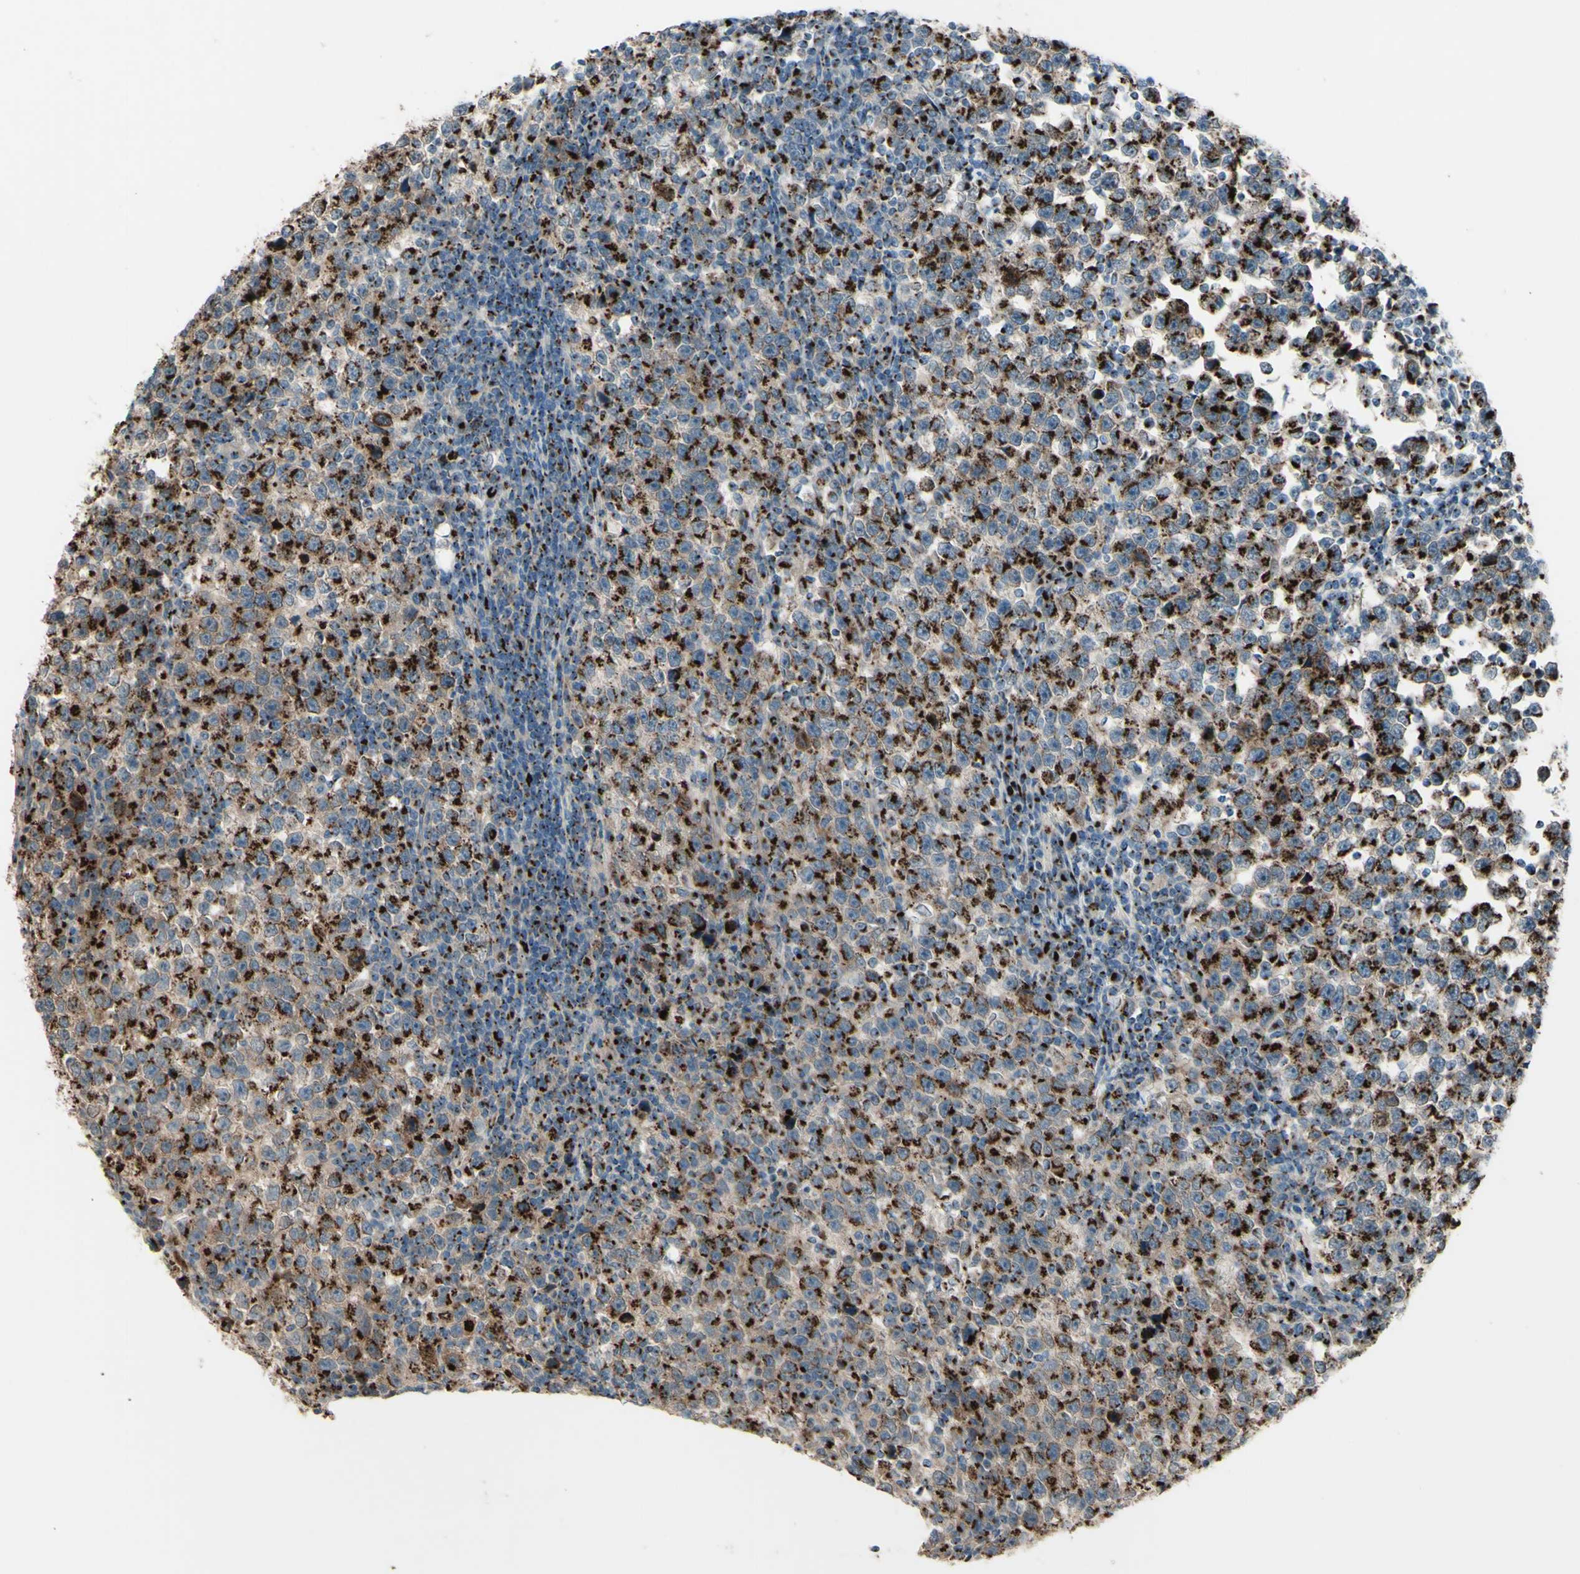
{"staining": {"intensity": "strong", "quantity": ">75%", "location": "cytoplasmic/membranous"}, "tissue": "testis cancer", "cell_type": "Tumor cells", "image_type": "cancer", "snomed": [{"axis": "morphology", "description": "Seminoma, NOS"}, {"axis": "topography", "description": "Testis"}], "caption": "This is a micrograph of immunohistochemistry staining of testis cancer (seminoma), which shows strong expression in the cytoplasmic/membranous of tumor cells.", "gene": "BPNT2", "patient": {"sex": "male", "age": 43}}